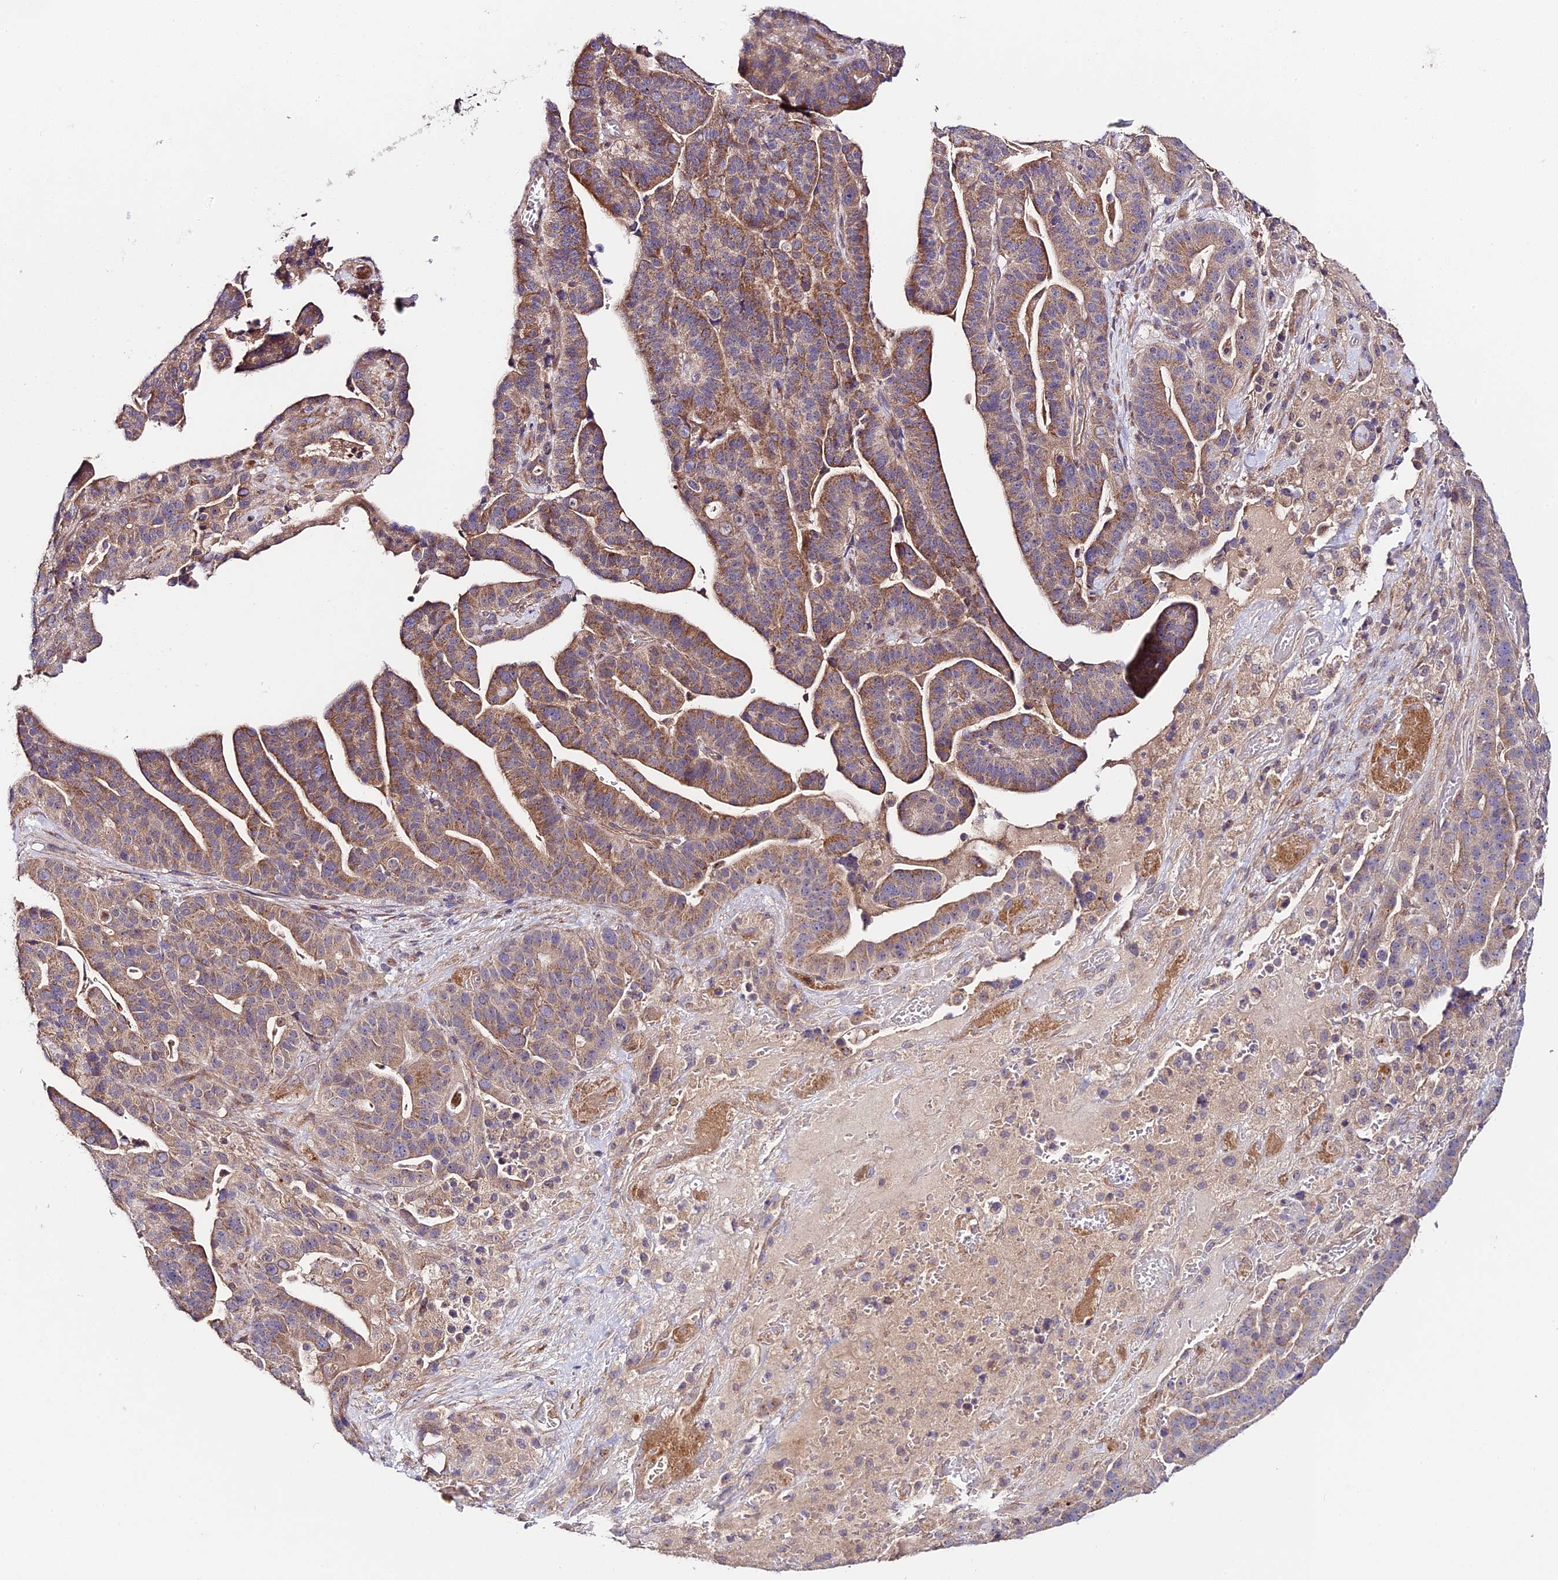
{"staining": {"intensity": "moderate", "quantity": ">75%", "location": "cytoplasmic/membranous"}, "tissue": "stomach cancer", "cell_type": "Tumor cells", "image_type": "cancer", "snomed": [{"axis": "morphology", "description": "Adenocarcinoma, NOS"}, {"axis": "topography", "description": "Stomach"}], "caption": "An immunohistochemistry (IHC) image of neoplastic tissue is shown. Protein staining in brown shows moderate cytoplasmic/membranous positivity in stomach adenocarcinoma within tumor cells.", "gene": "C3orf20", "patient": {"sex": "male", "age": 48}}